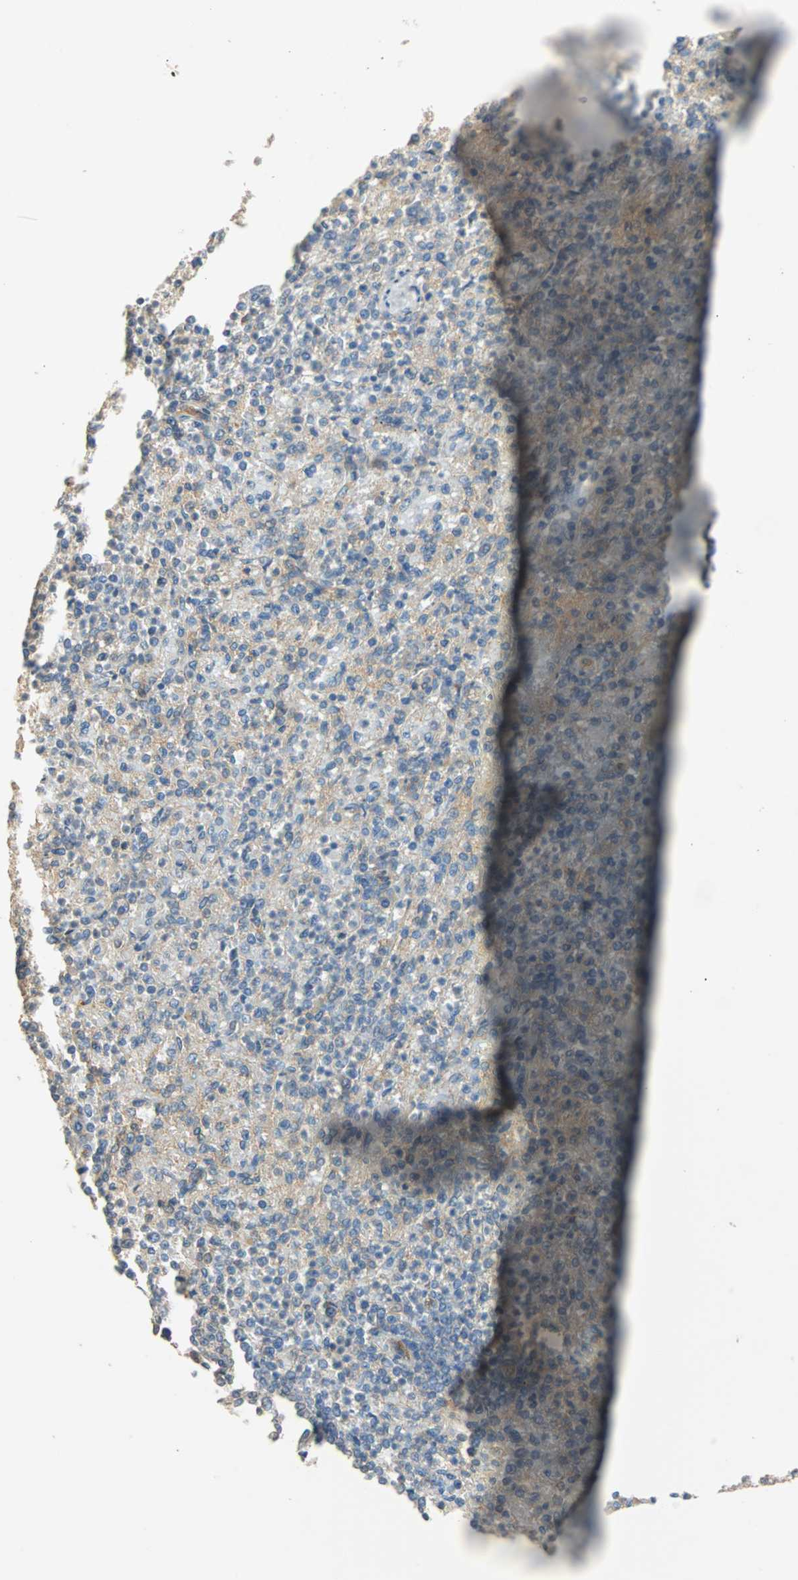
{"staining": {"intensity": "weak", "quantity": "25%-75%", "location": "cytoplasmic/membranous"}, "tissue": "spleen", "cell_type": "Cells in red pulp", "image_type": "normal", "snomed": [{"axis": "morphology", "description": "Normal tissue, NOS"}, {"axis": "topography", "description": "Spleen"}], "caption": "An immunohistochemistry histopathology image of unremarkable tissue is shown. Protein staining in brown labels weak cytoplasmic/membranous positivity in spleen within cells in red pulp. (DAB = brown stain, brightfield microscopy at high magnification).", "gene": "GALK1", "patient": {"sex": "female", "age": 74}}